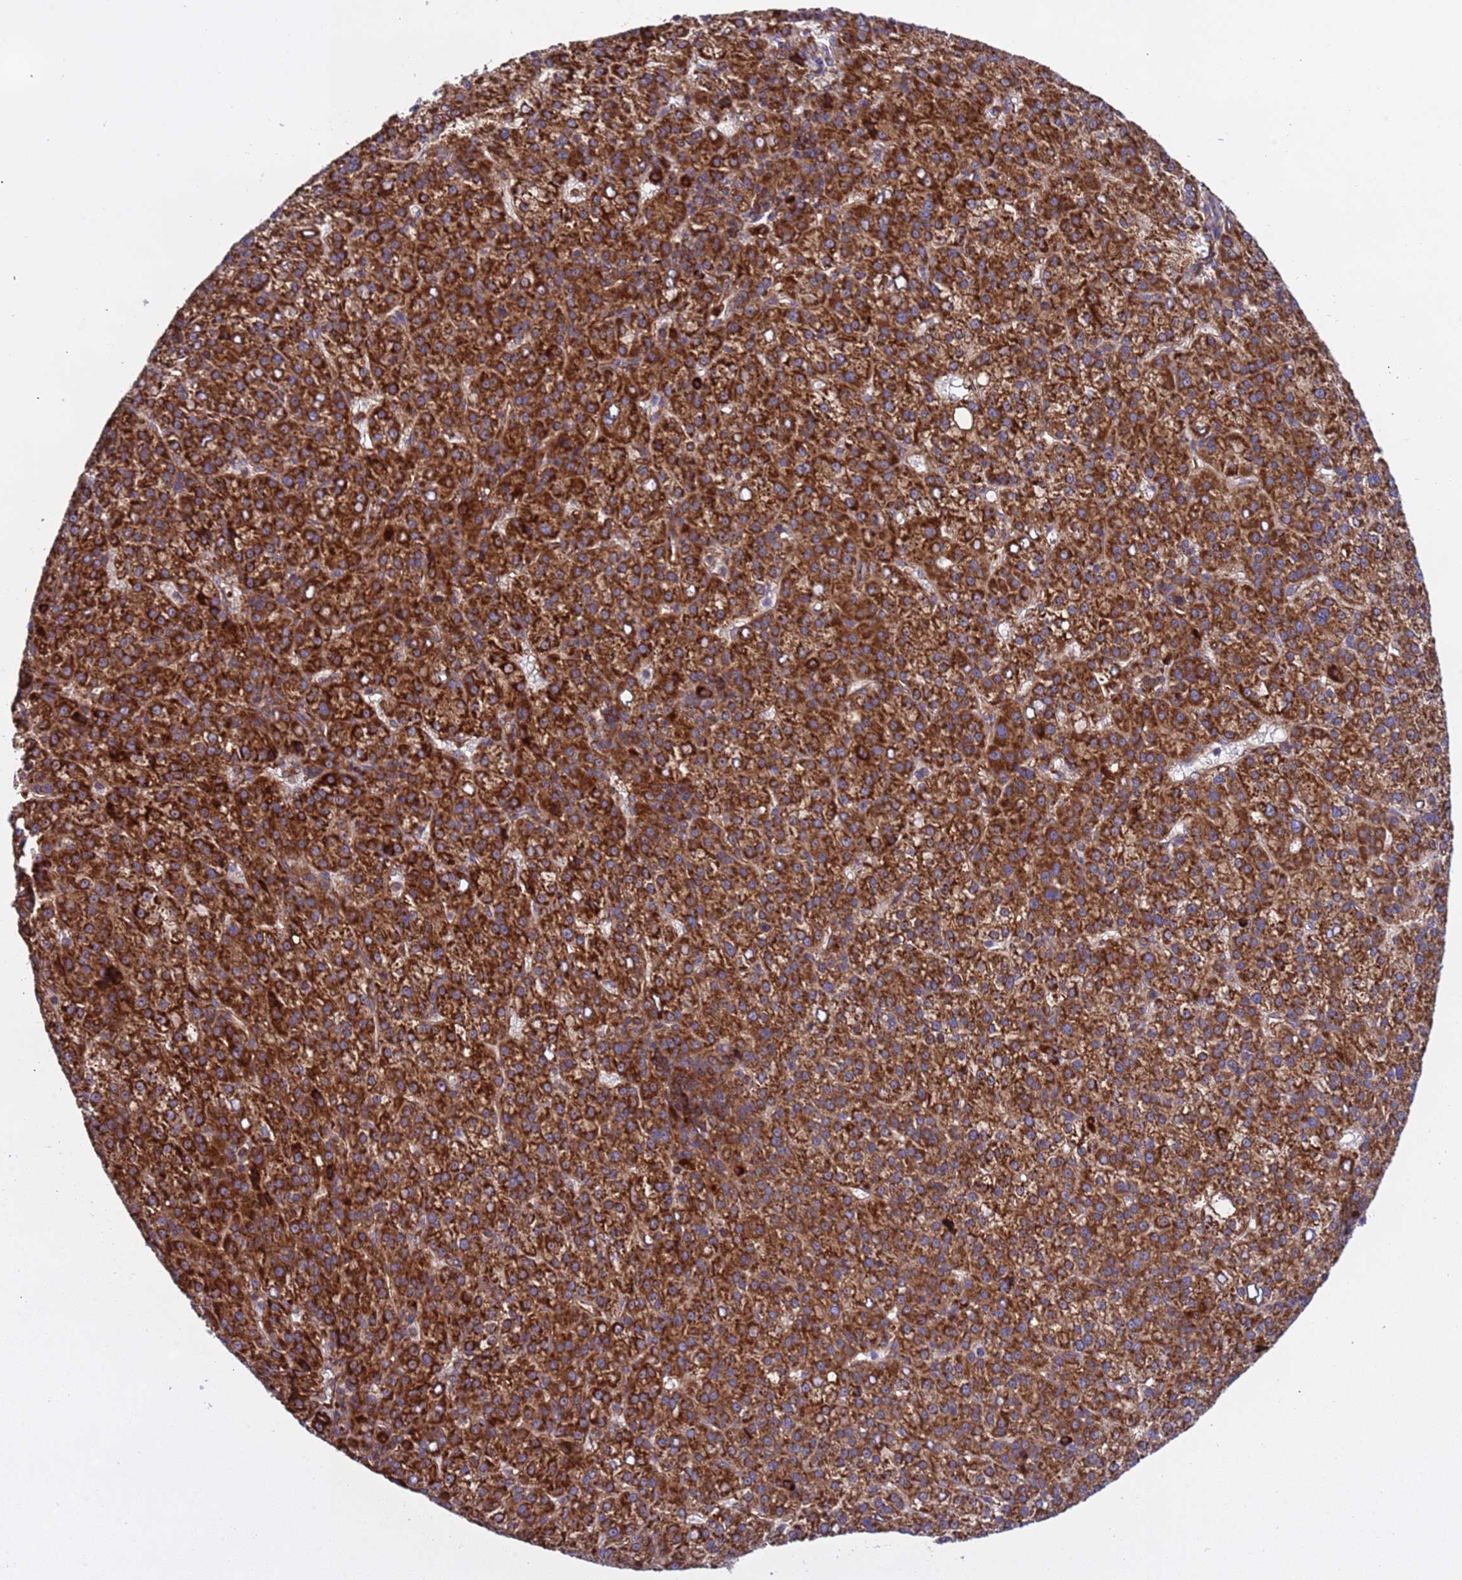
{"staining": {"intensity": "strong", "quantity": ">75%", "location": "cytoplasmic/membranous"}, "tissue": "liver cancer", "cell_type": "Tumor cells", "image_type": "cancer", "snomed": [{"axis": "morphology", "description": "Carcinoma, Hepatocellular, NOS"}, {"axis": "topography", "description": "Liver"}], "caption": "Tumor cells display high levels of strong cytoplasmic/membranous staining in about >75% of cells in human hepatocellular carcinoma (liver).", "gene": "RPL36", "patient": {"sex": "female", "age": 58}}